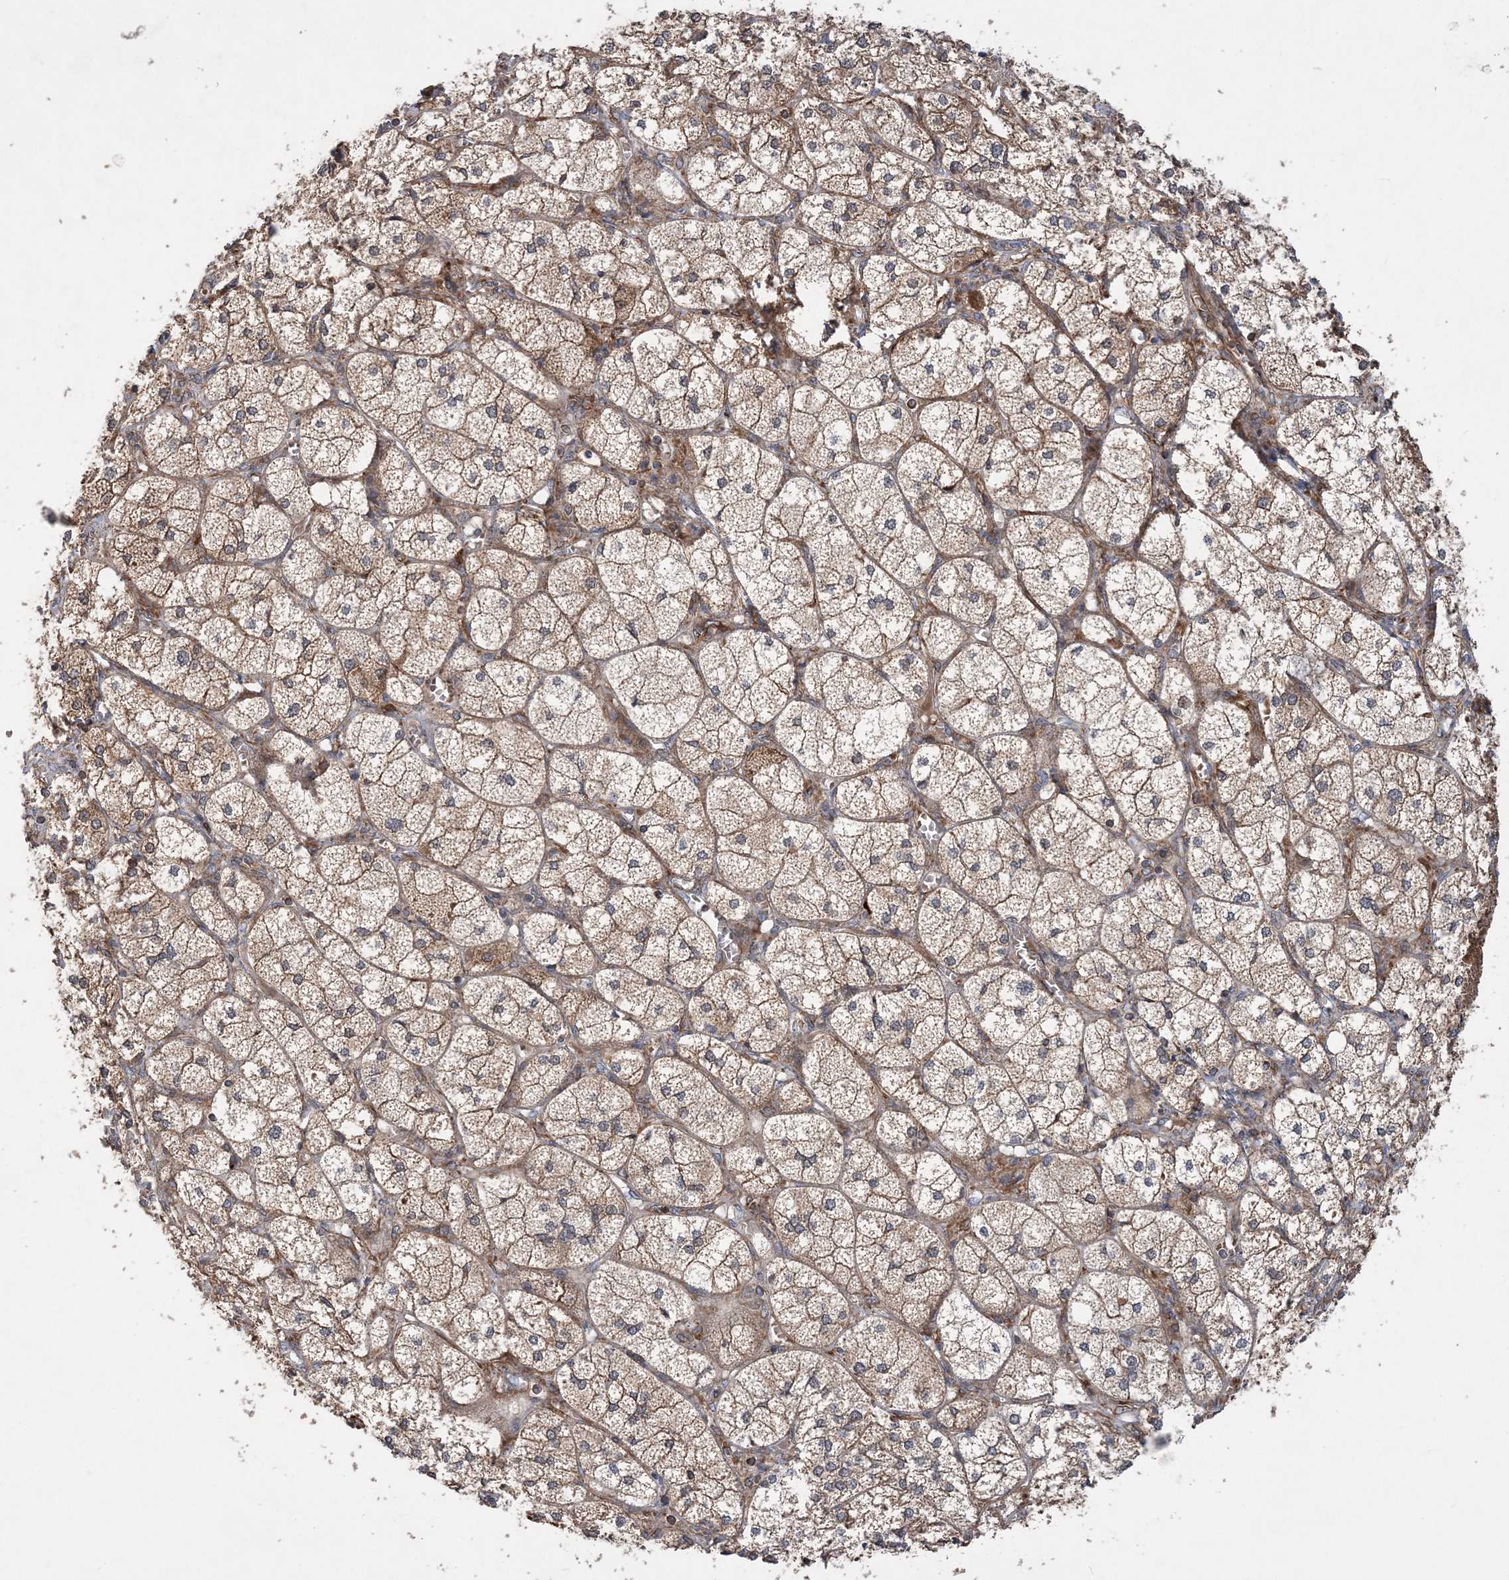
{"staining": {"intensity": "moderate", "quantity": ">75%", "location": "cytoplasmic/membranous"}, "tissue": "adrenal gland", "cell_type": "Glandular cells", "image_type": "normal", "snomed": [{"axis": "morphology", "description": "Normal tissue, NOS"}, {"axis": "topography", "description": "Adrenal gland"}], "caption": "This is an image of IHC staining of unremarkable adrenal gland, which shows moderate positivity in the cytoplasmic/membranous of glandular cells.", "gene": "FAM114A2", "patient": {"sex": "female", "age": 61}}